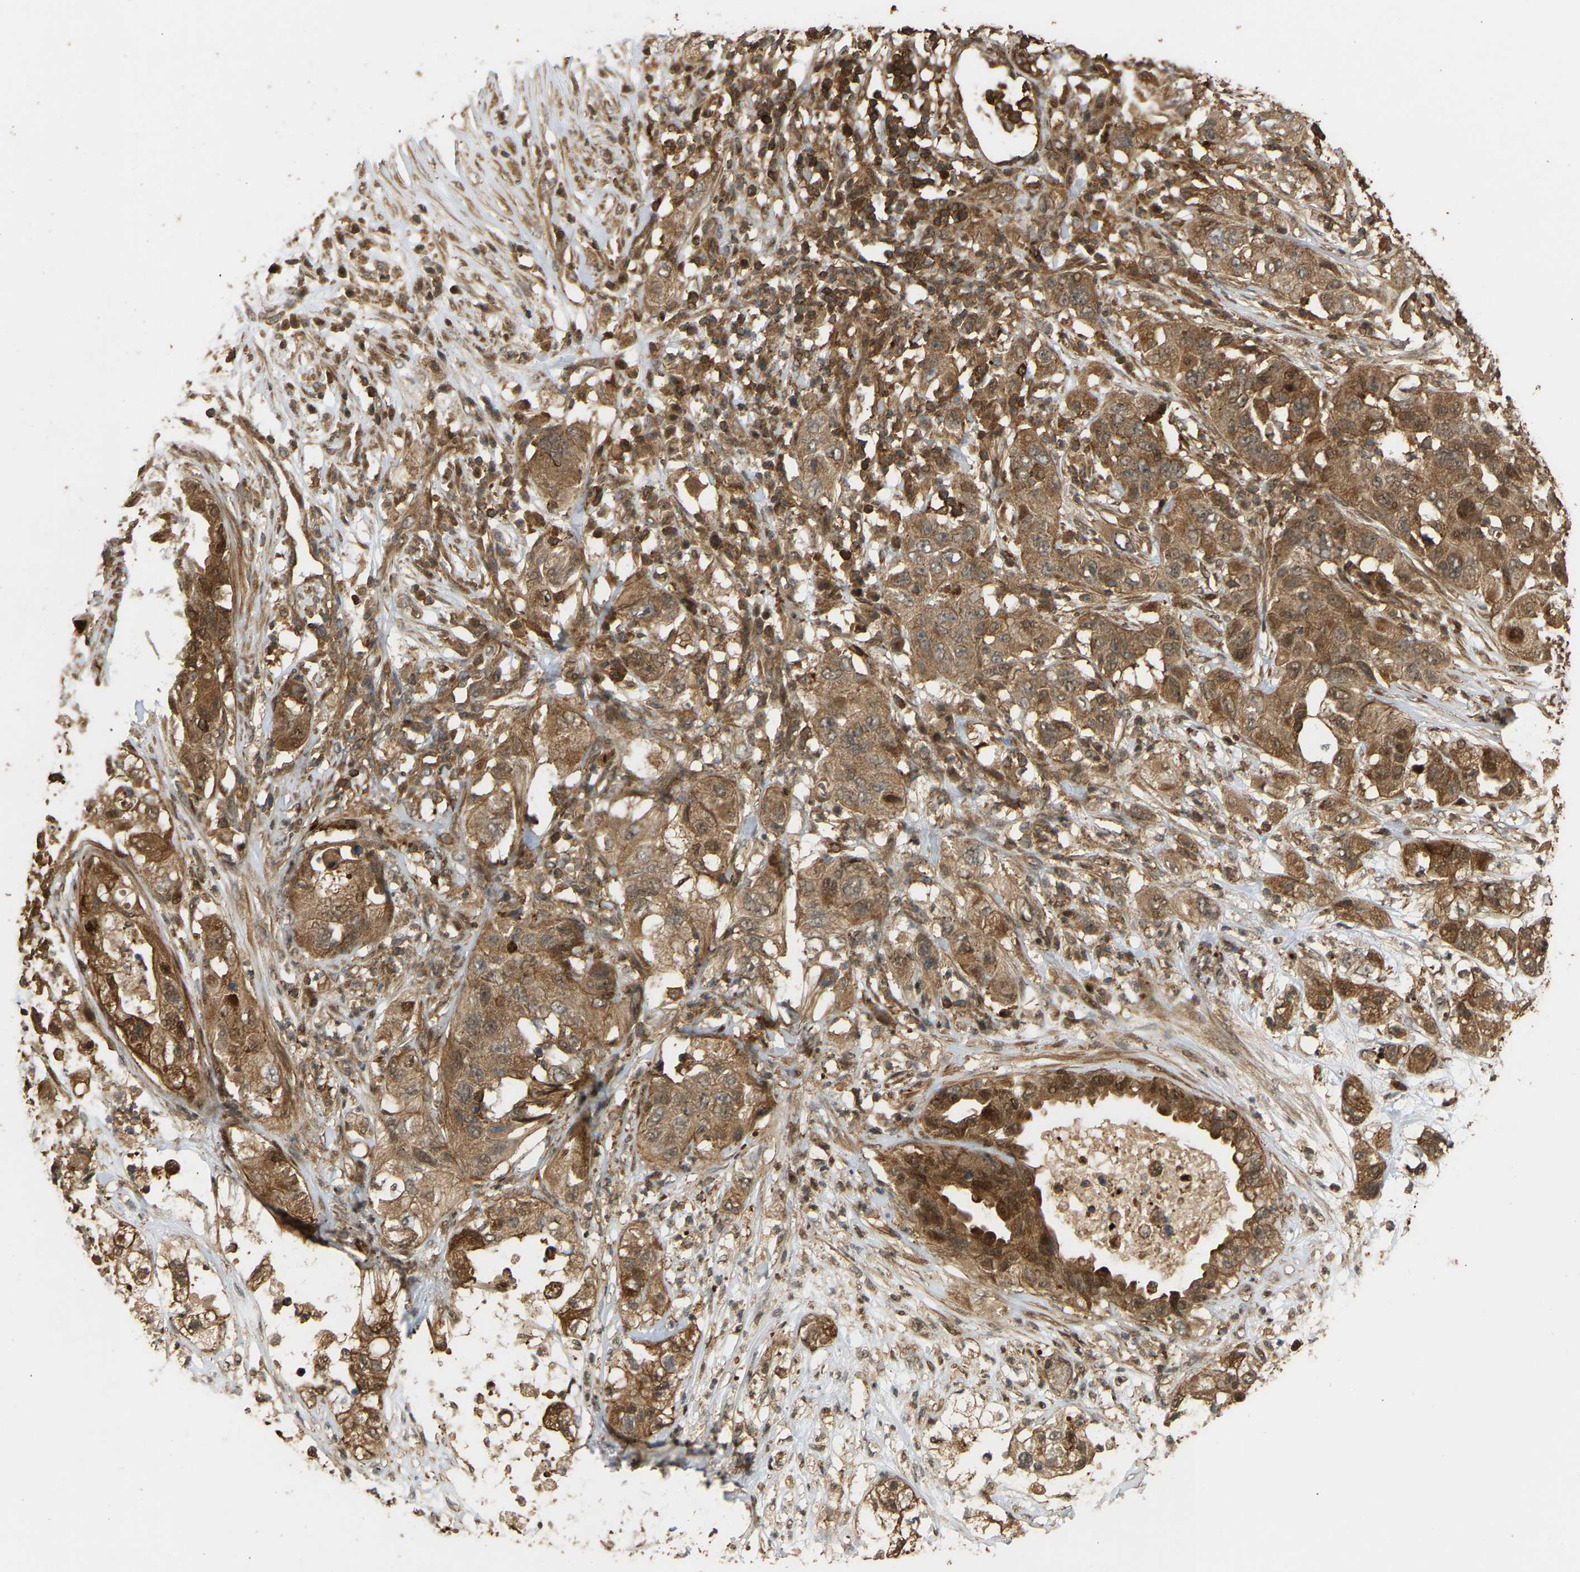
{"staining": {"intensity": "moderate", "quantity": ">75%", "location": "cytoplasmic/membranous"}, "tissue": "pancreatic cancer", "cell_type": "Tumor cells", "image_type": "cancer", "snomed": [{"axis": "morphology", "description": "Adenocarcinoma, NOS"}, {"axis": "topography", "description": "Pancreas"}], "caption": "Pancreatic adenocarcinoma stained for a protein demonstrates moderate cytoplasmic/membranous positivity in tumor cells.", "gene": "GOPC", "patient": {"sex": "female", "age": 78}}